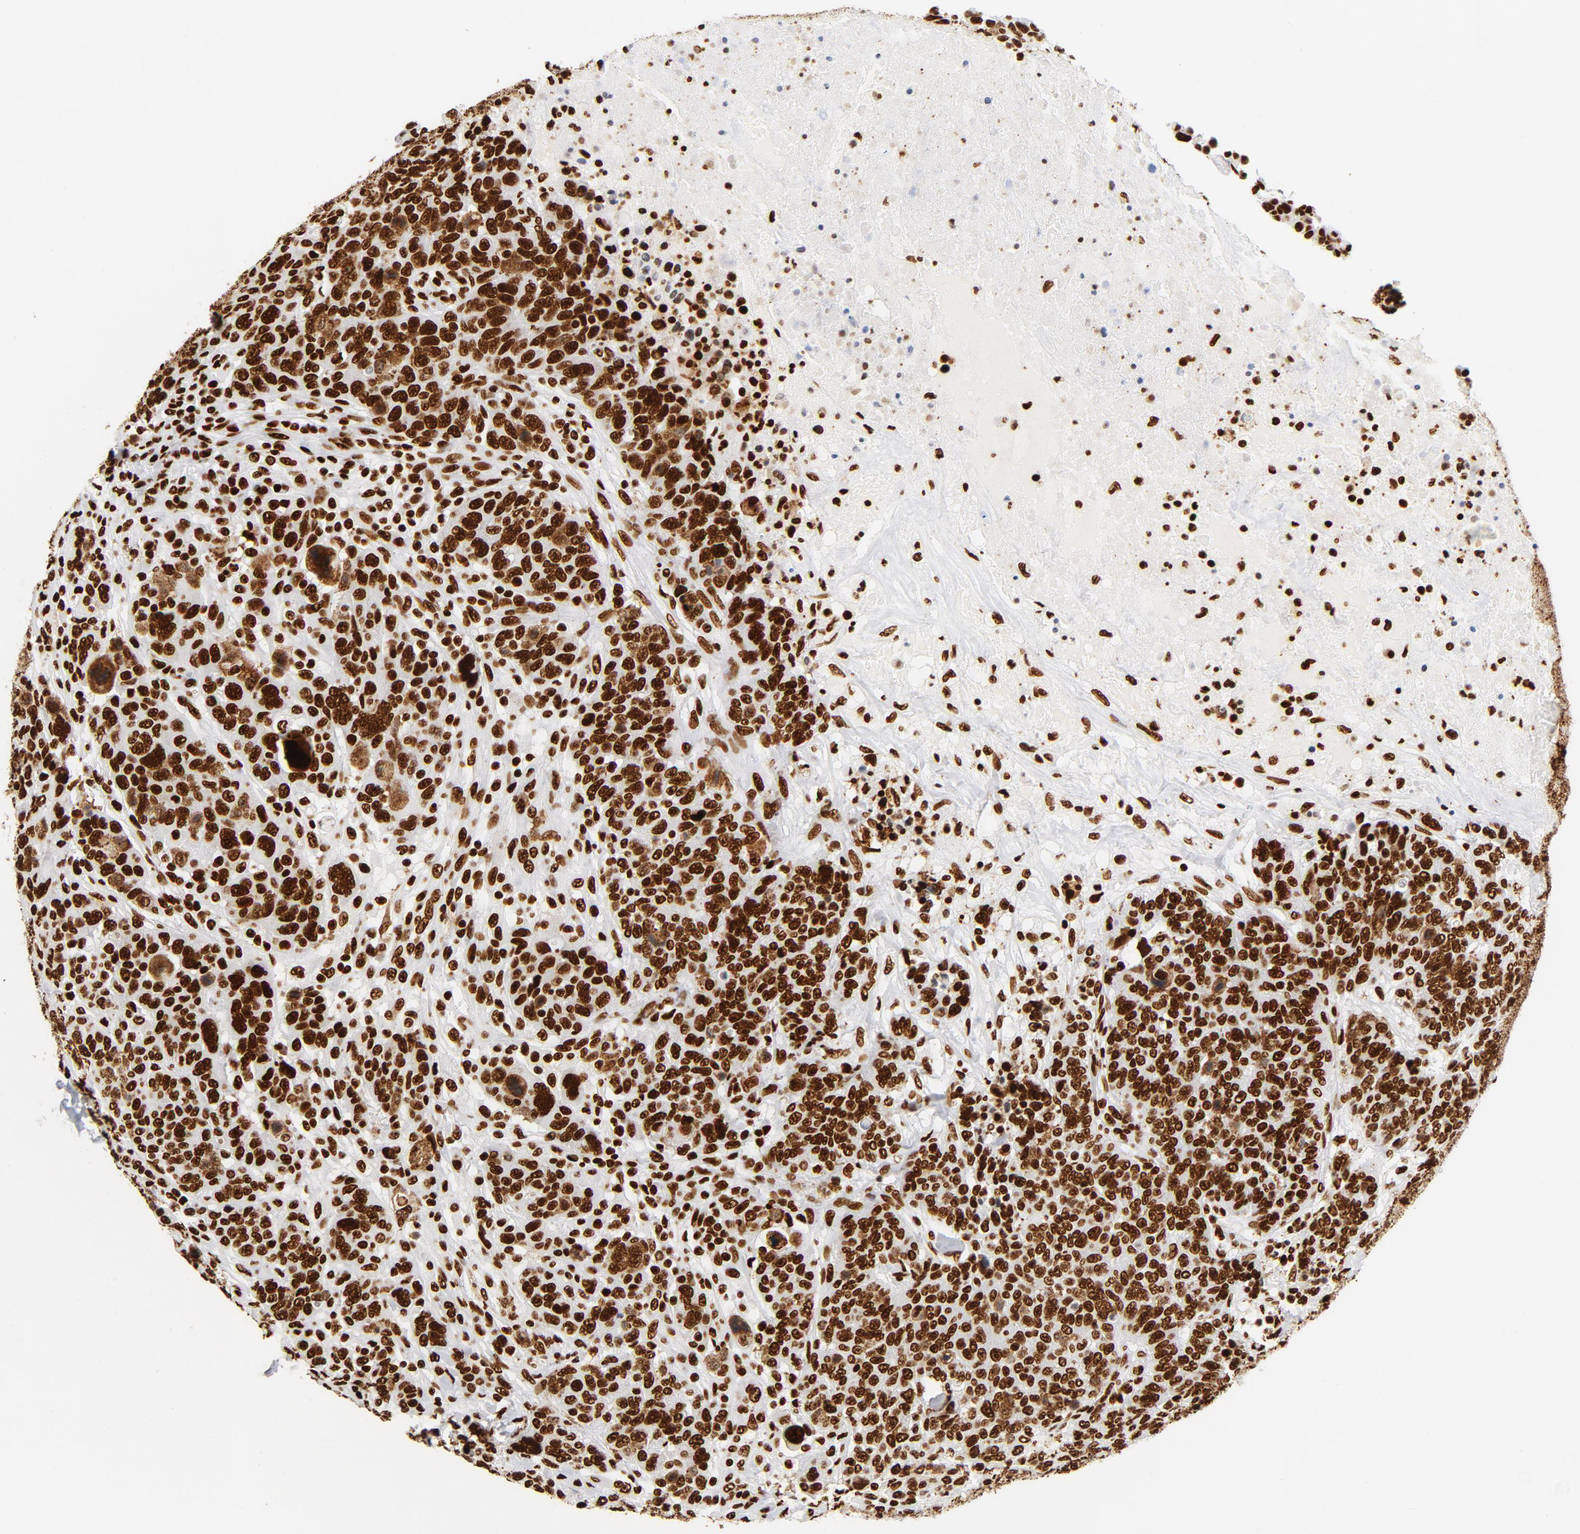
{"staining": {"intensity": "strong", "quantity": ">75%", "location": "nuclear"}, "tissue": "breast cancer", "cell_type": "Tumor cells", "image_type": "cancer", "snomed": [{"axis": "morphology", "description": "Duct carcinoma"}, {"axis": "topography", "description": "Breast"}], "caption": "Immunohistochemistry (IHC) micrograph of neoplastic tissue: human breast cancer stained using immunohistochemistry reveals high levels of strong protein expression localized specifically in the nuclear of tumor cells, appearing as a nuclear brown color.", "gene": "XRCC6", "patient": {"sex": "female", "age": 37}}